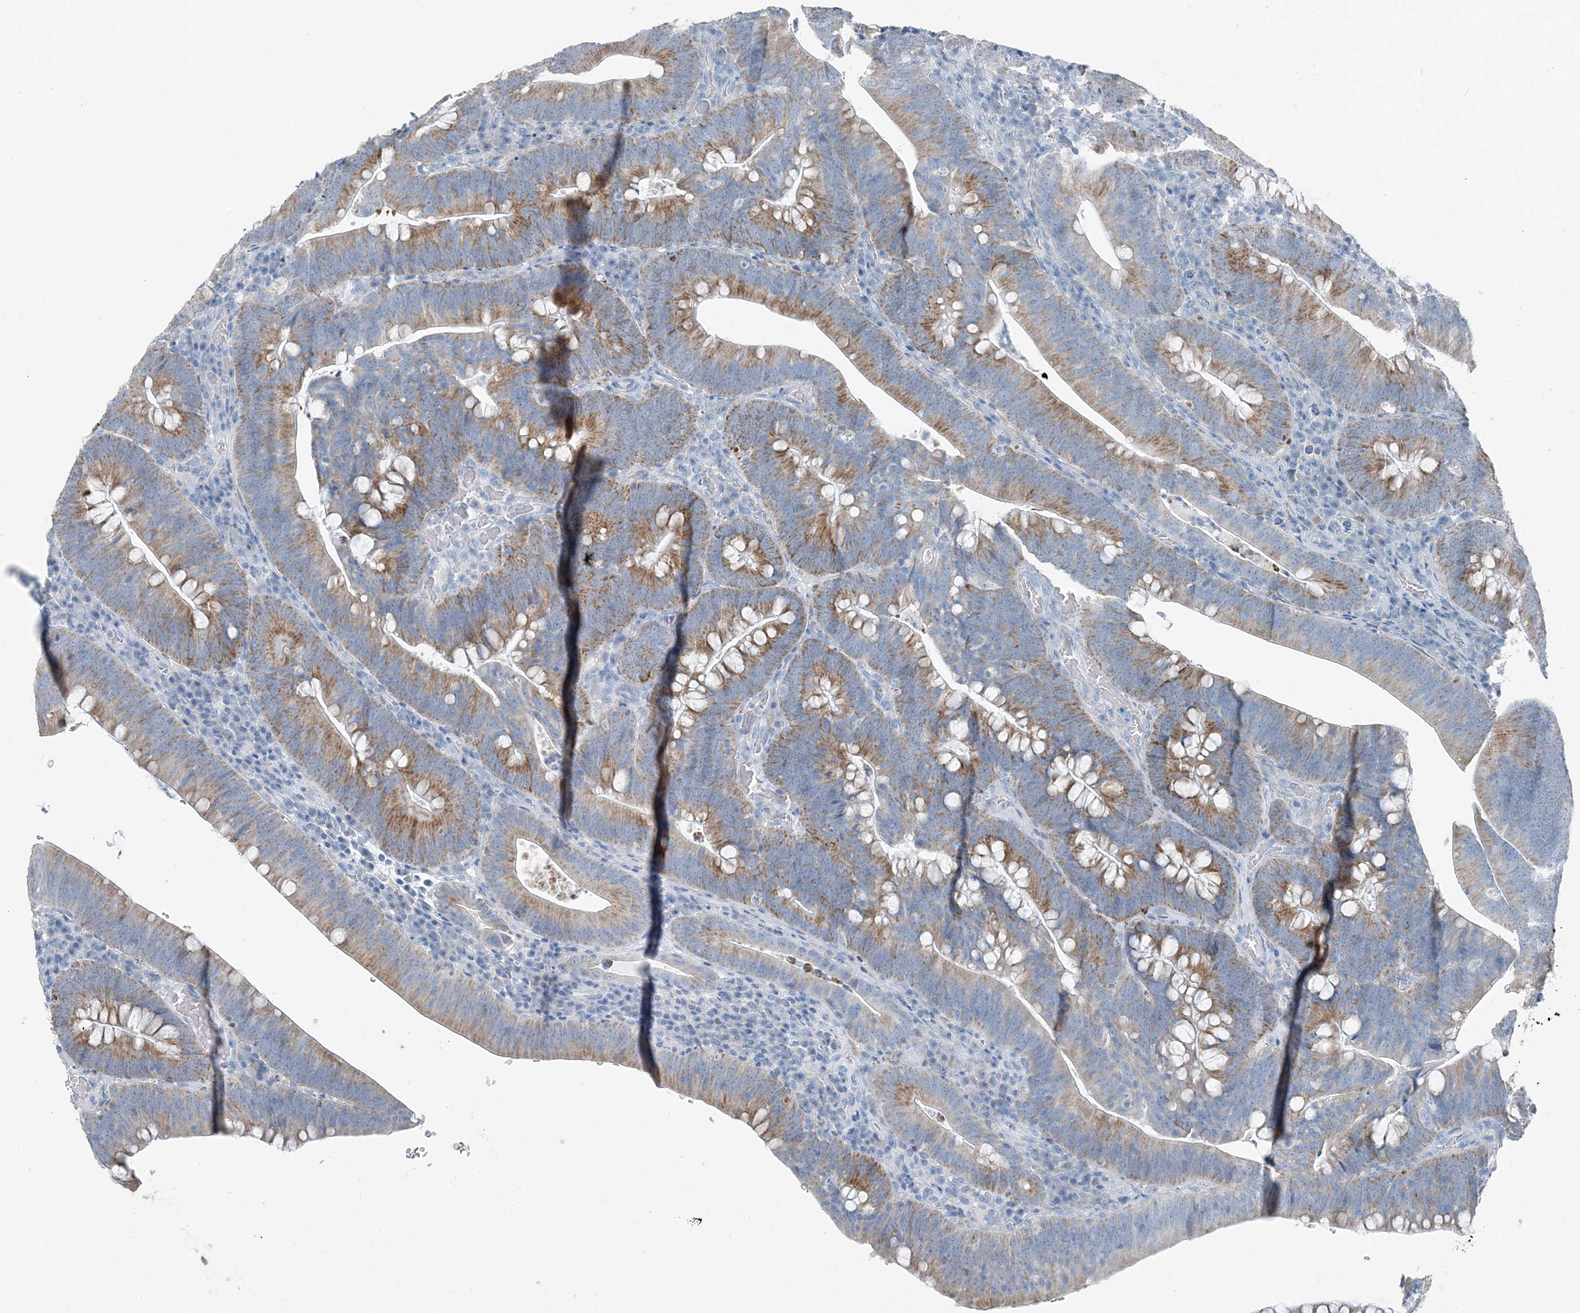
{"staining": {"intensity": "moderate", "quantity": ">75%", "location": "cytoplasmic/membranous"}, "tissue": "colorectal cancer", "cell_type": "Tumor cells", "image_type": "cancer", "snomed": [{"axis": "morphology", "description": "Normal tissue, NOS"}, {"axis": "topography", "description": "Colon"}], "caption": "Immunohistochemistry (IHC) histopathology image of neoplastic tissue: human colorectal cancer stained using immunohistochemistry (IHC) displays medium levels of moderate protein expression localized specifically in the cytoplasmic/membranous of tumor cells, appearing as a cytoplasmic/membranous brown color.", "gene": "FAM162A", "patient": {"sex": "female", "age": 82}}